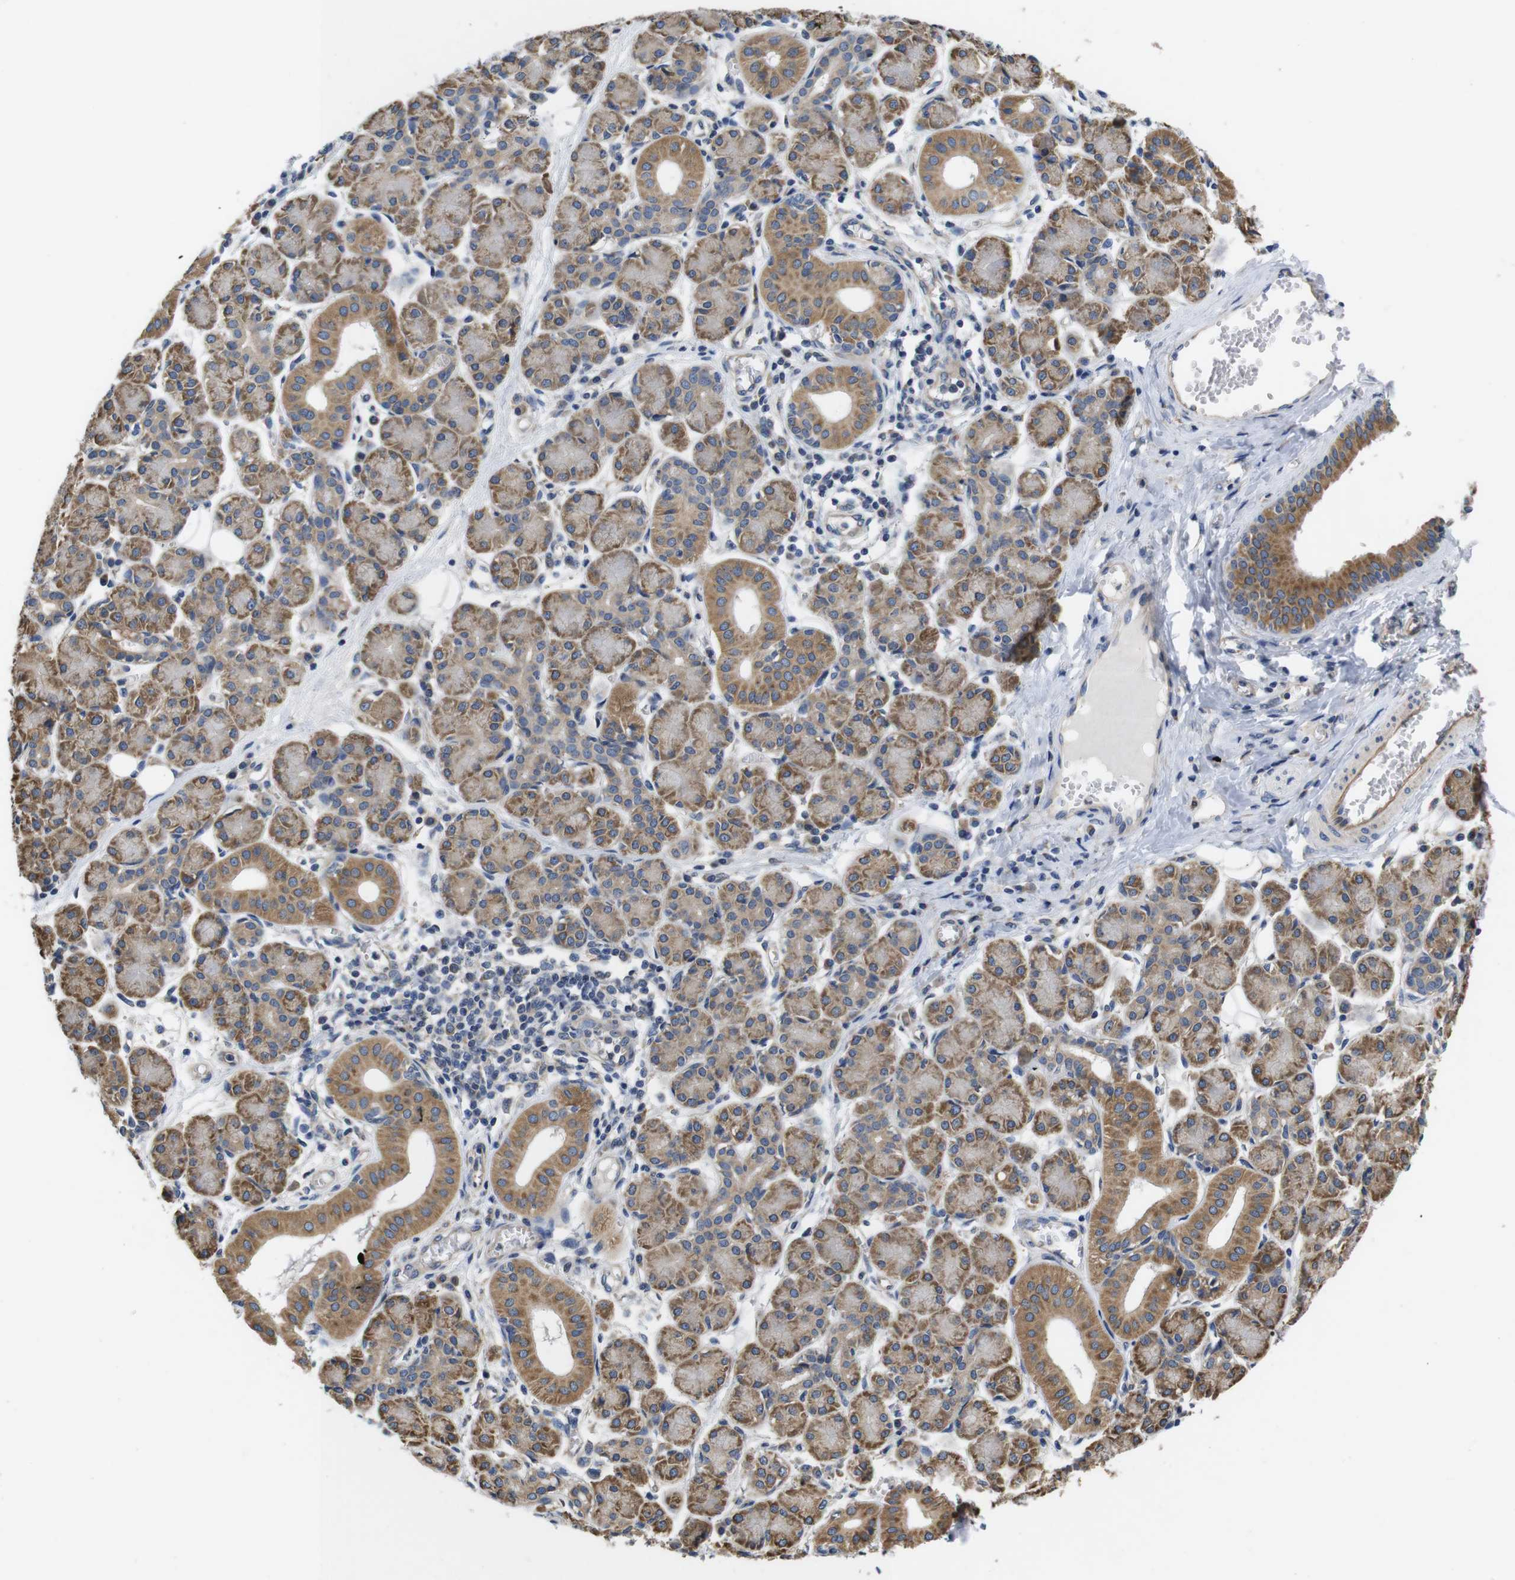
{"staining": {"intensity": "moderate", "quantity": ">75%", "location": "cytoplasmic/membranous"}, "tissue": "salivary gland", "cell_type": "Glandular cells", "image_type": "normal", "snomed": [{"axis": "morphology", "description": "Normal tissue, NOS"}, {"axis": "morphology", "description": "Inflammation, NOS"}, {"axis": "topography", "description": "Lymph node"}, {"axis": "topography", "description": "Salivary gland"}], "caption": "Salivary gland stained with DAB (3,3'-diaminobenzidine) immunohistochemistry reveals medium levels of moderate cytoplasmic/membranous expression in approximately >75% of glandular cells.", "gene": "MARCHF7", "patient": {"sex": "male", "age": 3}}